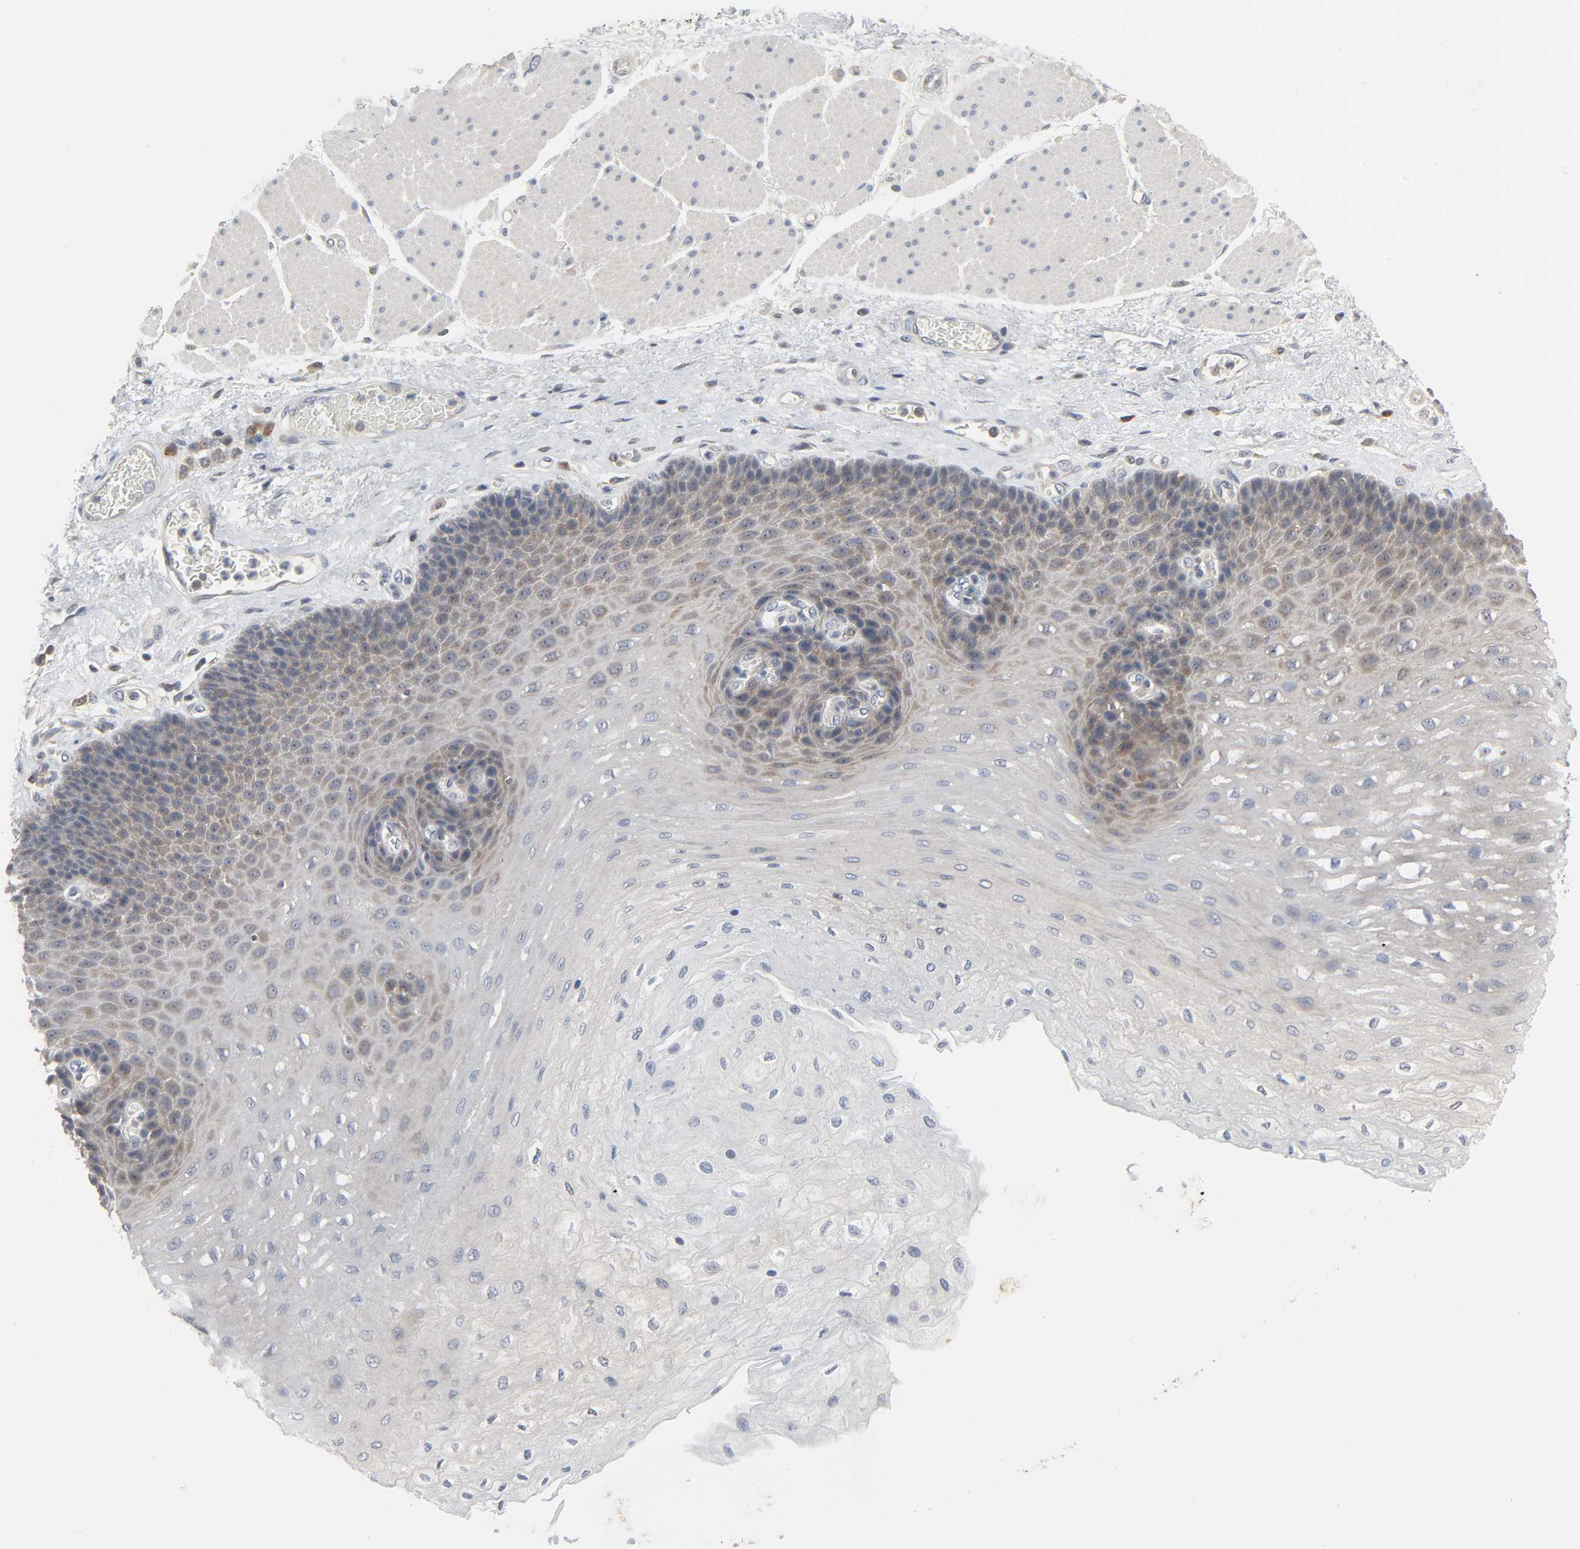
{"staining": {"intensity": "moderate", "quantity": "25%-75%", "location": "cytoplasmic/membranous,nuclear"}, "tissue": "esophagus", "cell_type": "Squamous epithelial cells", "image_type": "normal", "snomed": [{"axis": "morphology", "description": "Normal tissue, NOS"}, {"axis": "topography", "description": "Esophagus"}], "caption": "Immunohistochemistry (IHC) of normal esophagus exhibits medium levels of moderate cytoplasmic/membranous,nuclear positivity in approximately 25%-75% of squamous epithelial cells. (DAB (3,3'-diaminobenzidine) = brown stain, brightfield microscopy at high magnification).", "gene": "PLEKHA2", "patient": {"sex": "female", "age": 72}}